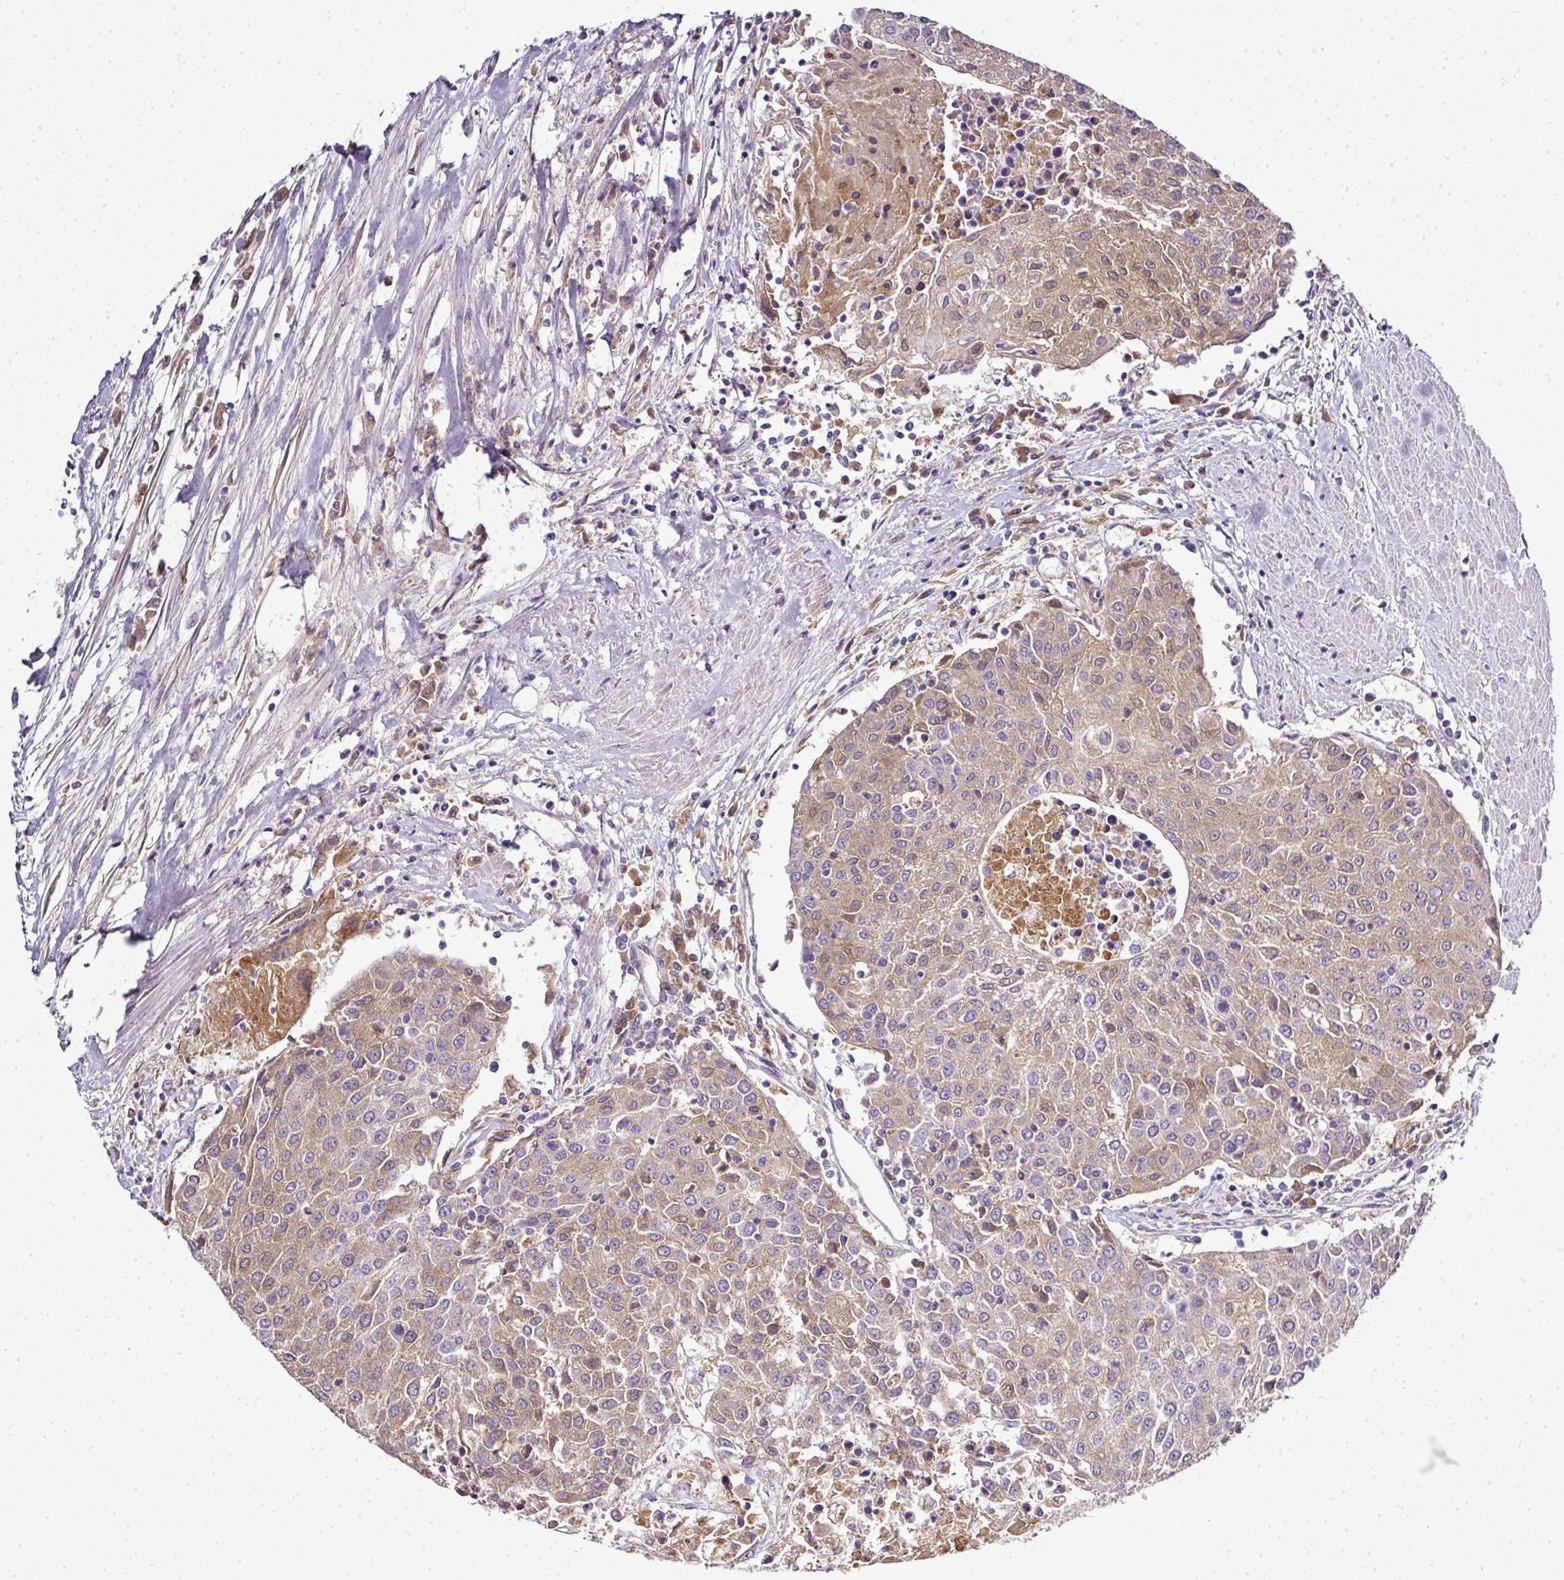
{"staining": {"intensity": "moderate", "quantity": ">75%", "location": "cytoplasmic/membranous"}, "tissue": "urothelial cancer", "cell_type": "Tumor cells", "image_type": "cancer", "snomed": [{"axis": "morphology", "description": "Urothelial carcinoma, High grade"}, {"axis": "topography", "description": "Urinary bladder"}], "caption": "This histopathology image reveals urothelial carcinoma (high-grade) stained with immunohistochemistry to label a protein in brown. The cytoplasmic/membranous of tumor cells show moderate positivity for the protein. Nuclei are counter-stained blue.", "gene": "CAB39L", "patient": {"sex": "female", "age": 85}}